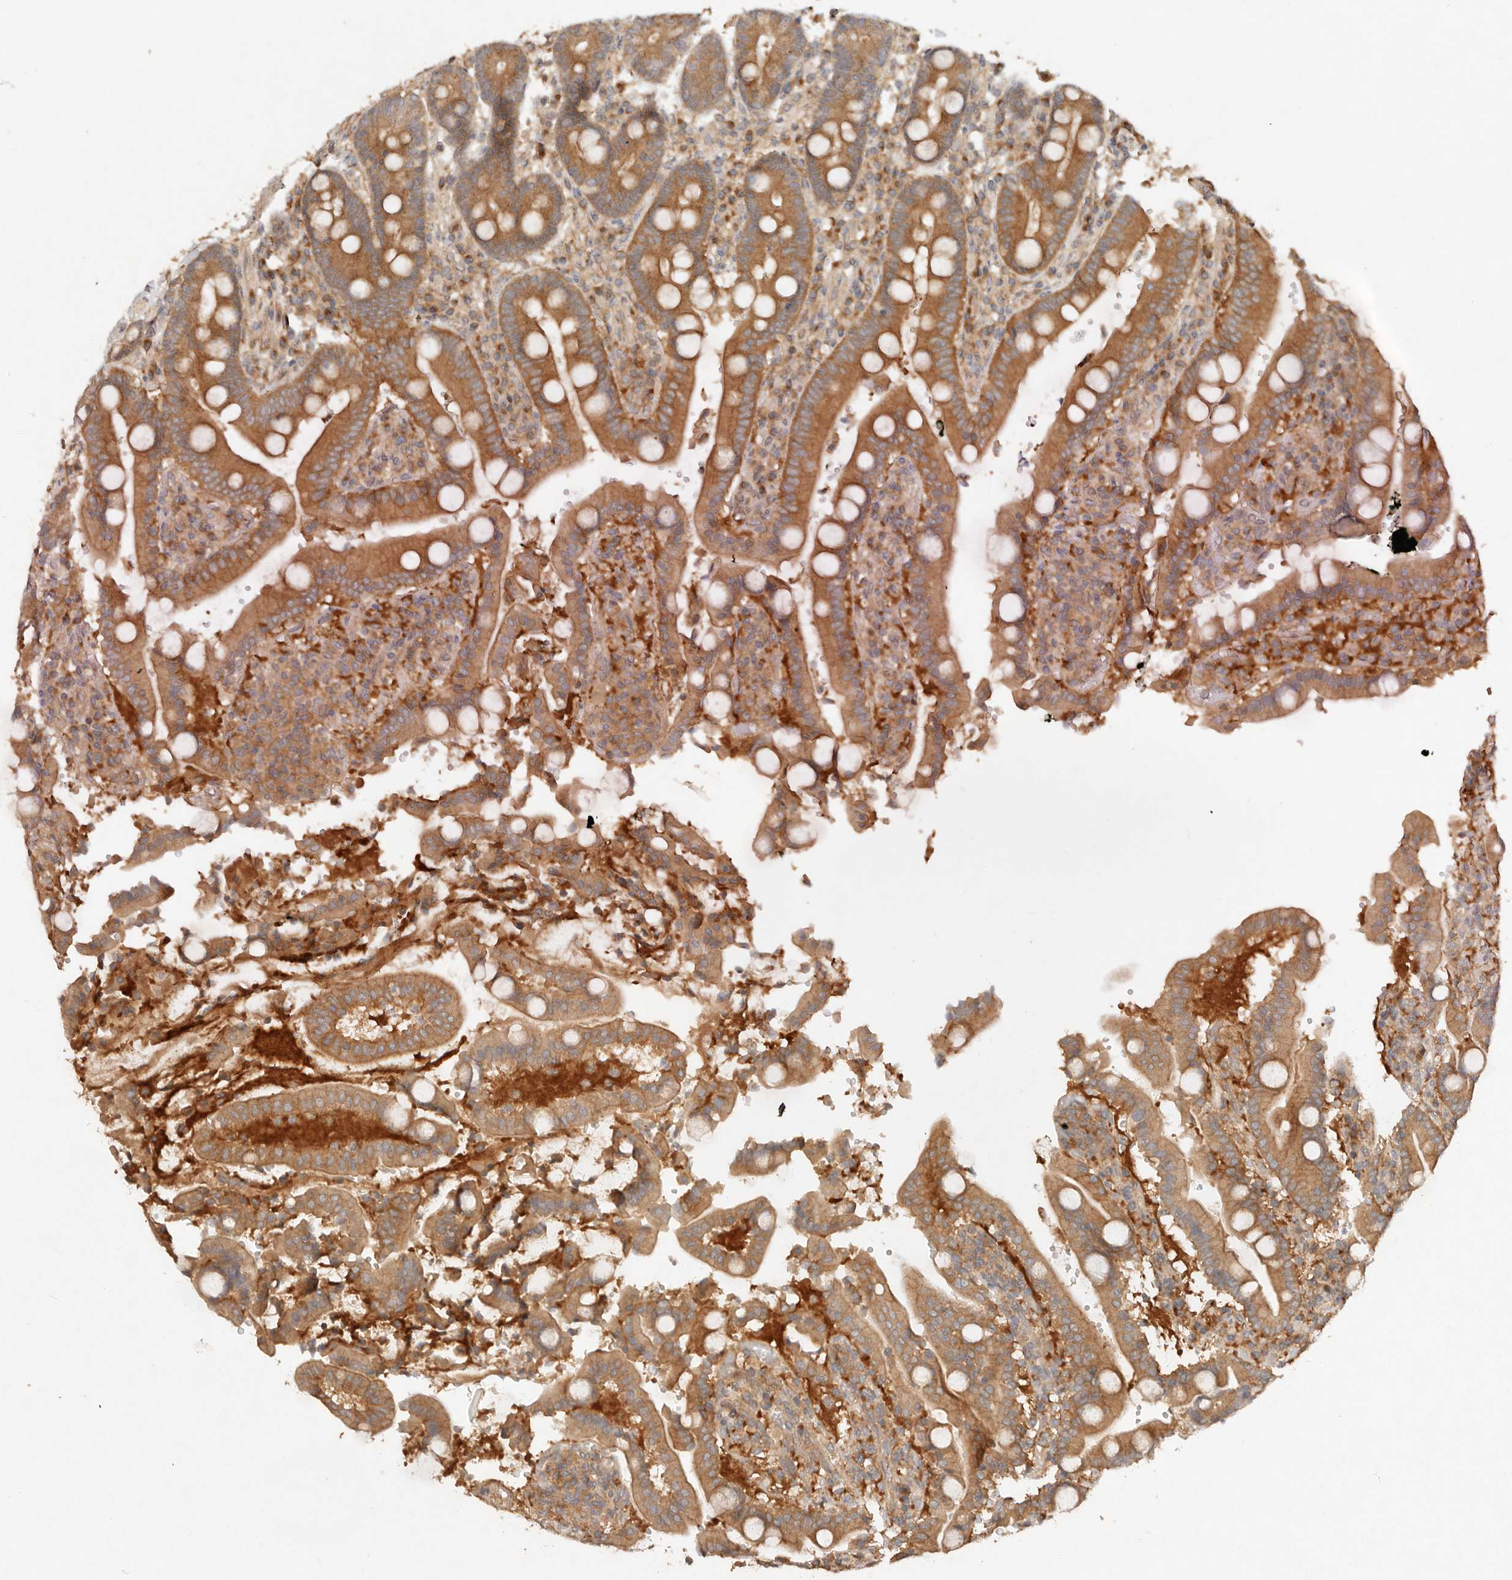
{"staining": {"intensity": "moderate", "quantity": ">75%", "location": "cytoplasmic/membranous"}, "tissue": "duodenum", "cell_type": "Glandular cells", "image_type": "normal", "snomed": [{"axis": "morphology", "description": "Normal tissue, NOS"}, {"axis": "topography", "description": "Small intestine, NOS"}], "caption": "This image demonstrates IHC staining of normal duodenum, with medium moderate cytoplasmic/membranous positivity in about >75% of glandular cells.", "gene": "HECTD3", "patient": {"sex": "female", "age": 71}}